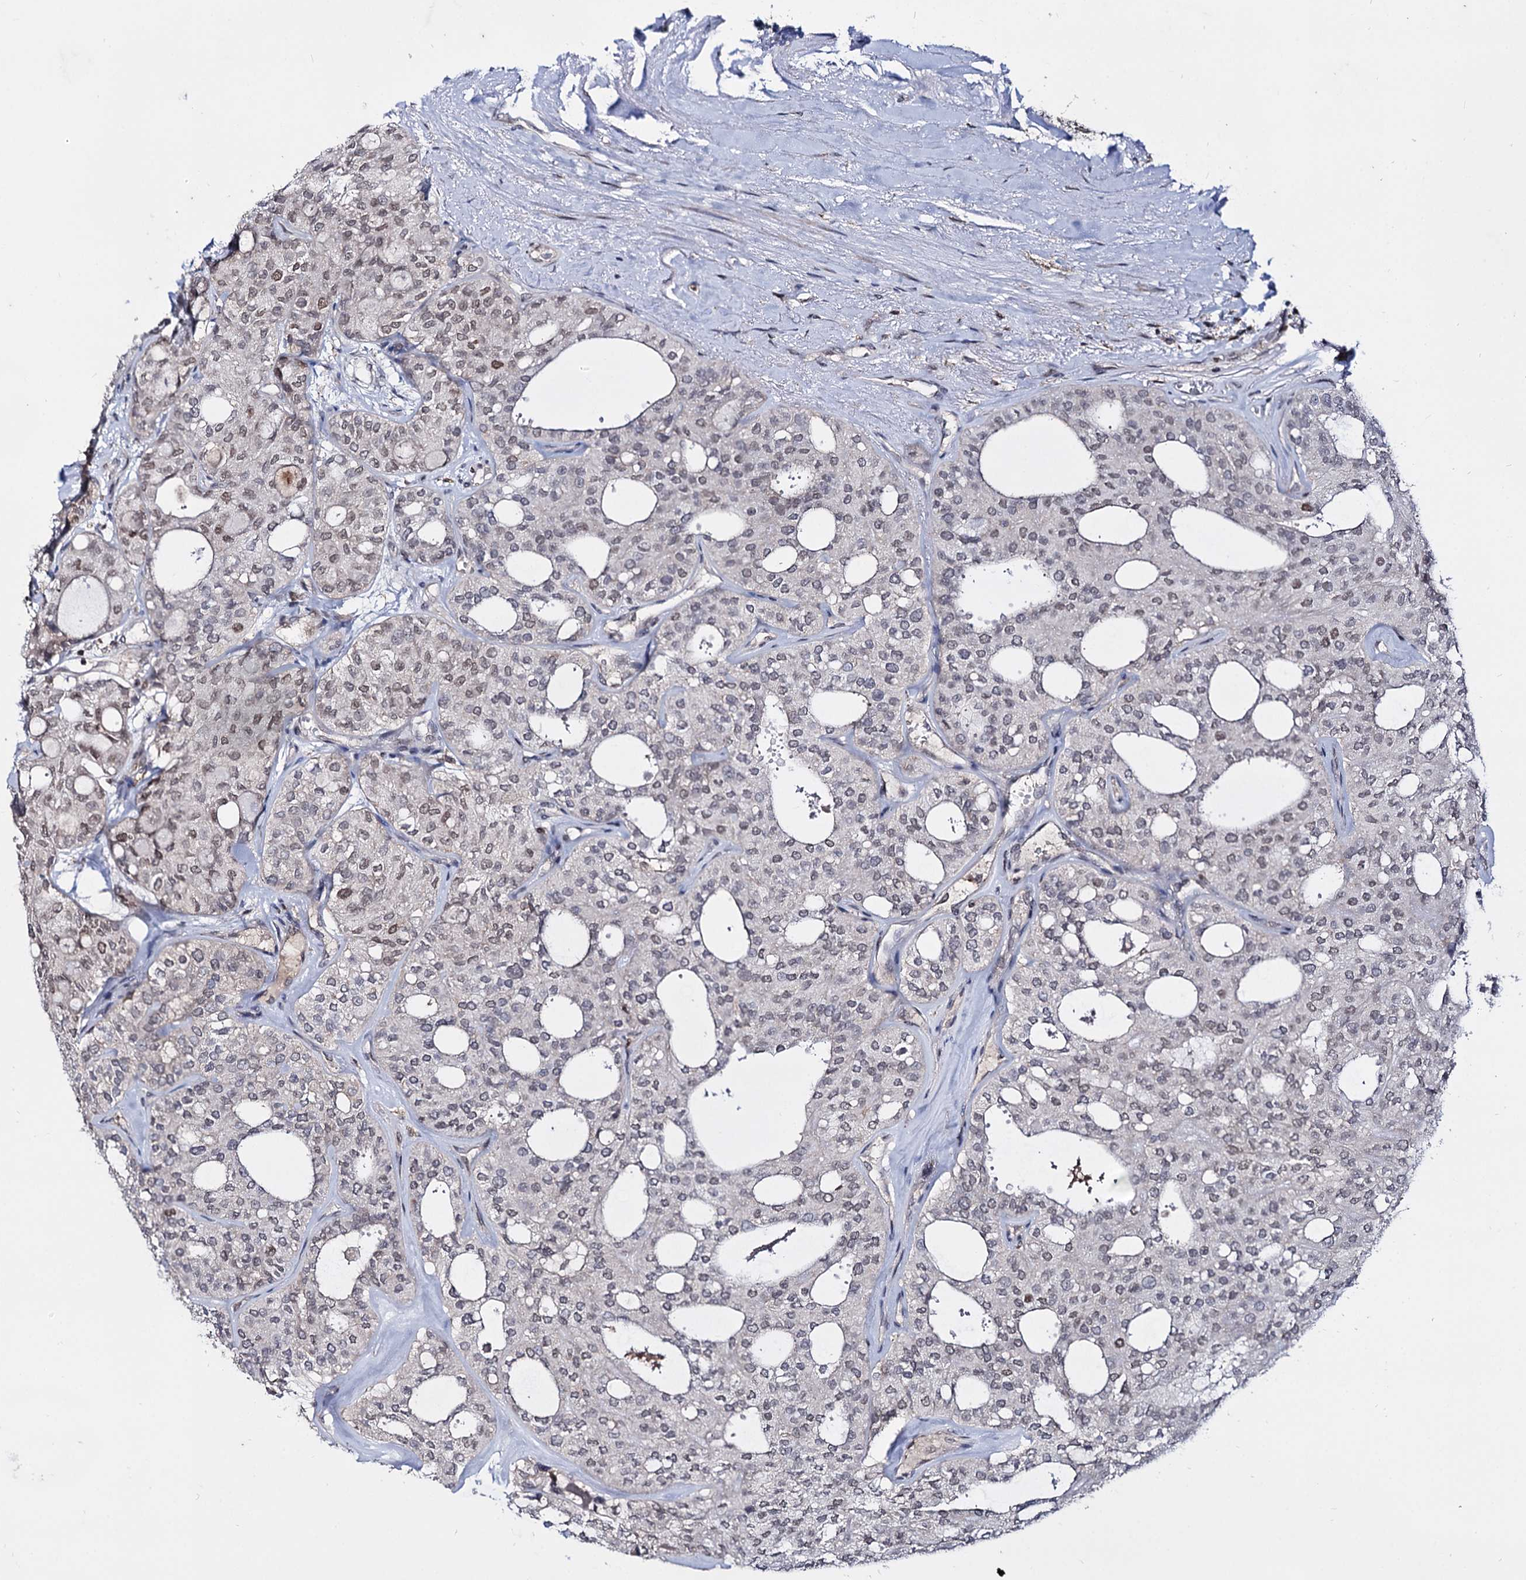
{"staining": {"intensity": "weak", "quantity": "25%-75%", "location": "nuclear"}, "tissue": "thyroid cancer", "cell_type": "Tumor cells", "image_type": "cancer", "snomed": [{"axis": "morphology", "description": "Follicular adenoma carcinoma, NOS"}, {"axis": "topography", "description": "Thyroid gland"}], "caption": "This image shows follicular adenoma carcinoma (thyroid) stained with immunohistochemistry (IHC) to label a protein in brown. The nuclear of tumor cells show weak positivity for the protein. Nuclei are counter-stained blue.", "gene": "SMCHD1", "patient": {"sex": "male", "age": 75}}